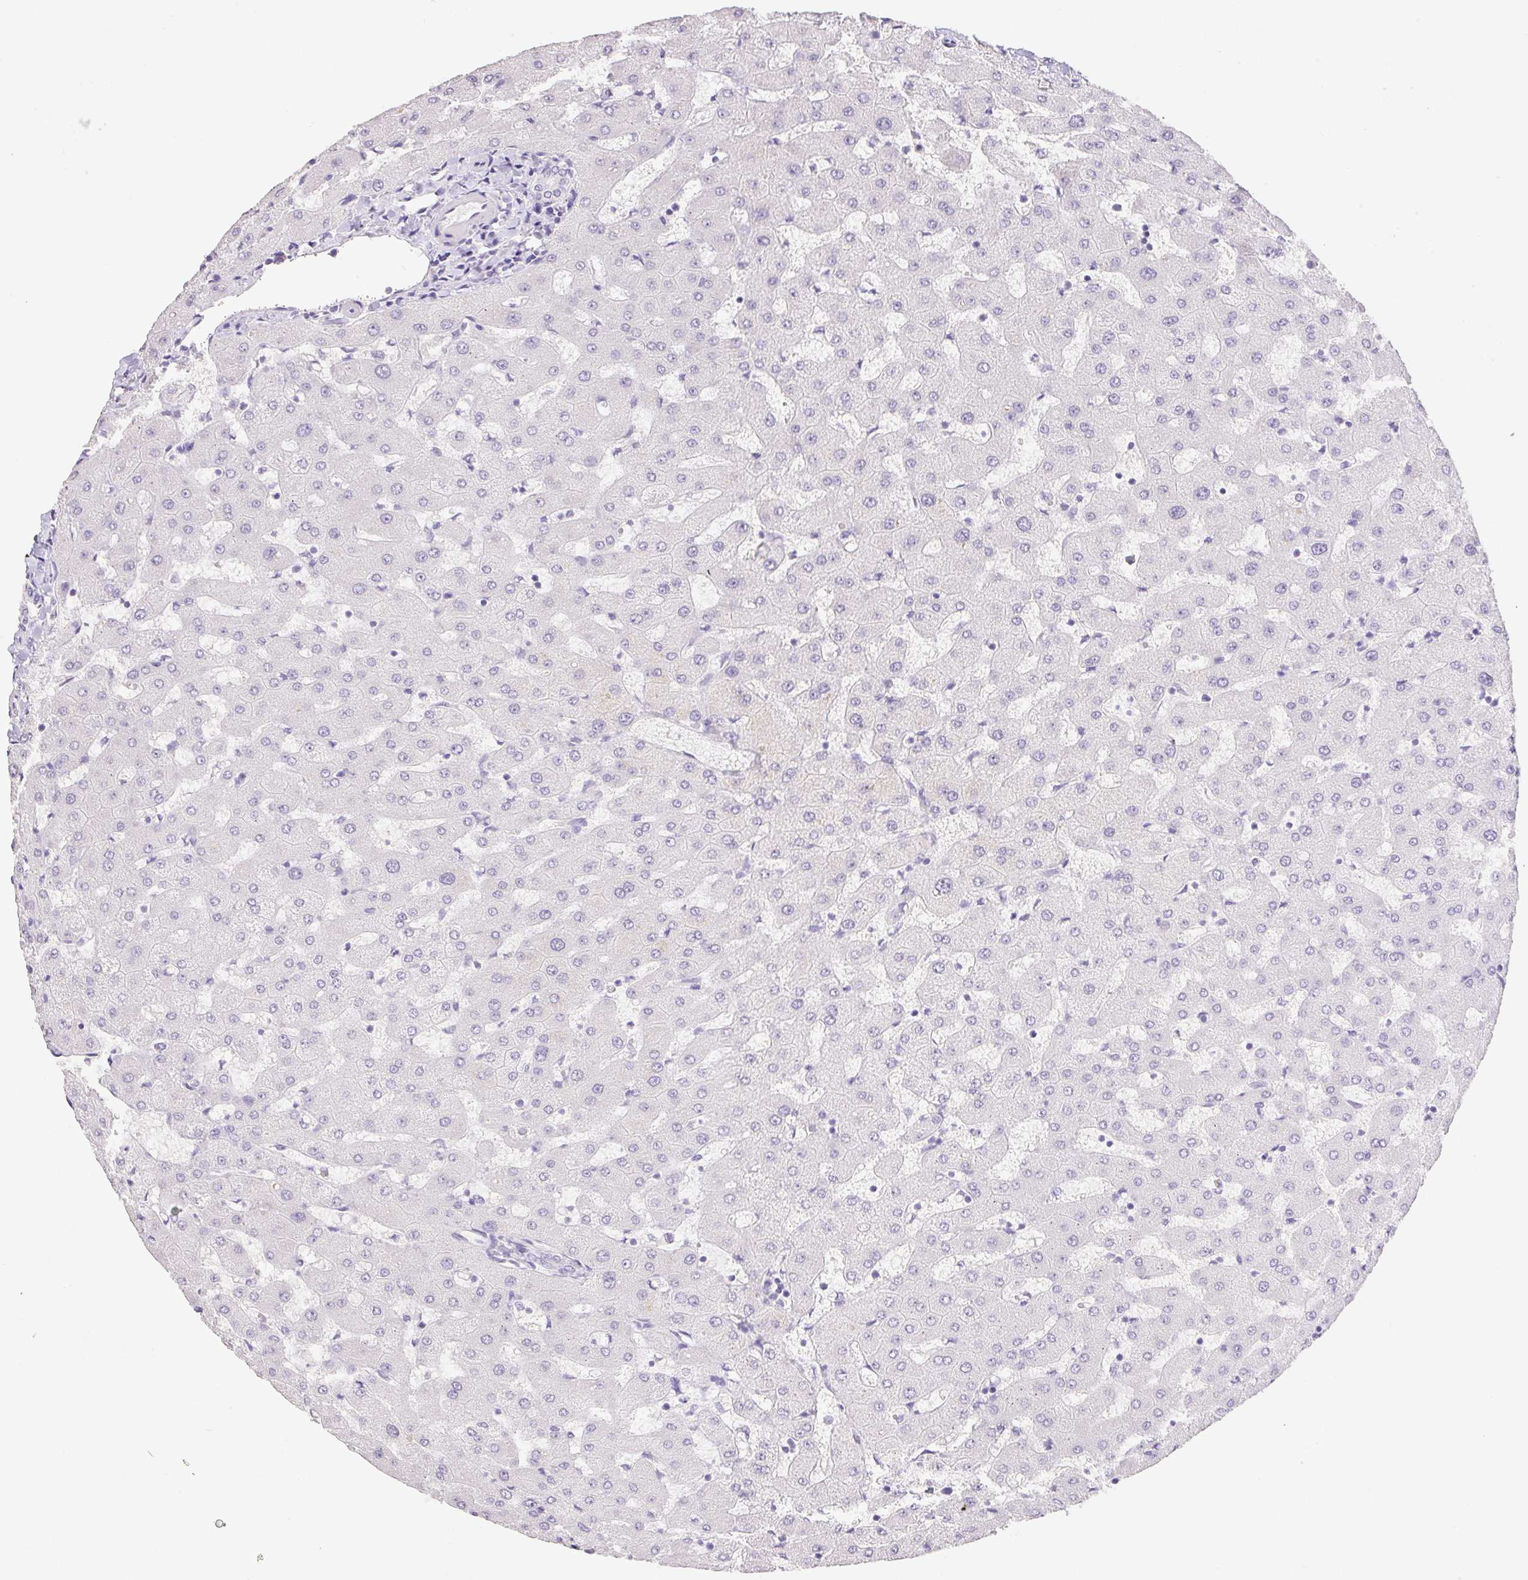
{"staining": {"intensity": "negative", "quantity": "none", "location": "none"}, "tissue": "liver", "cell_type": "Cholangiocytes", "image_type": "normal", "snomed": [{"axis": "morphology", "description": "Normal tissue, NOS"}, {"axis": "topography", "description": "Liver"}], "caption": "IHC micrograph of unremarkable human liver stained for a protein (brown), which demonstrates no expression in cholangiocytes.", "gene": "HCRTR2", "patient": {"sex": "female", "age": 63}}